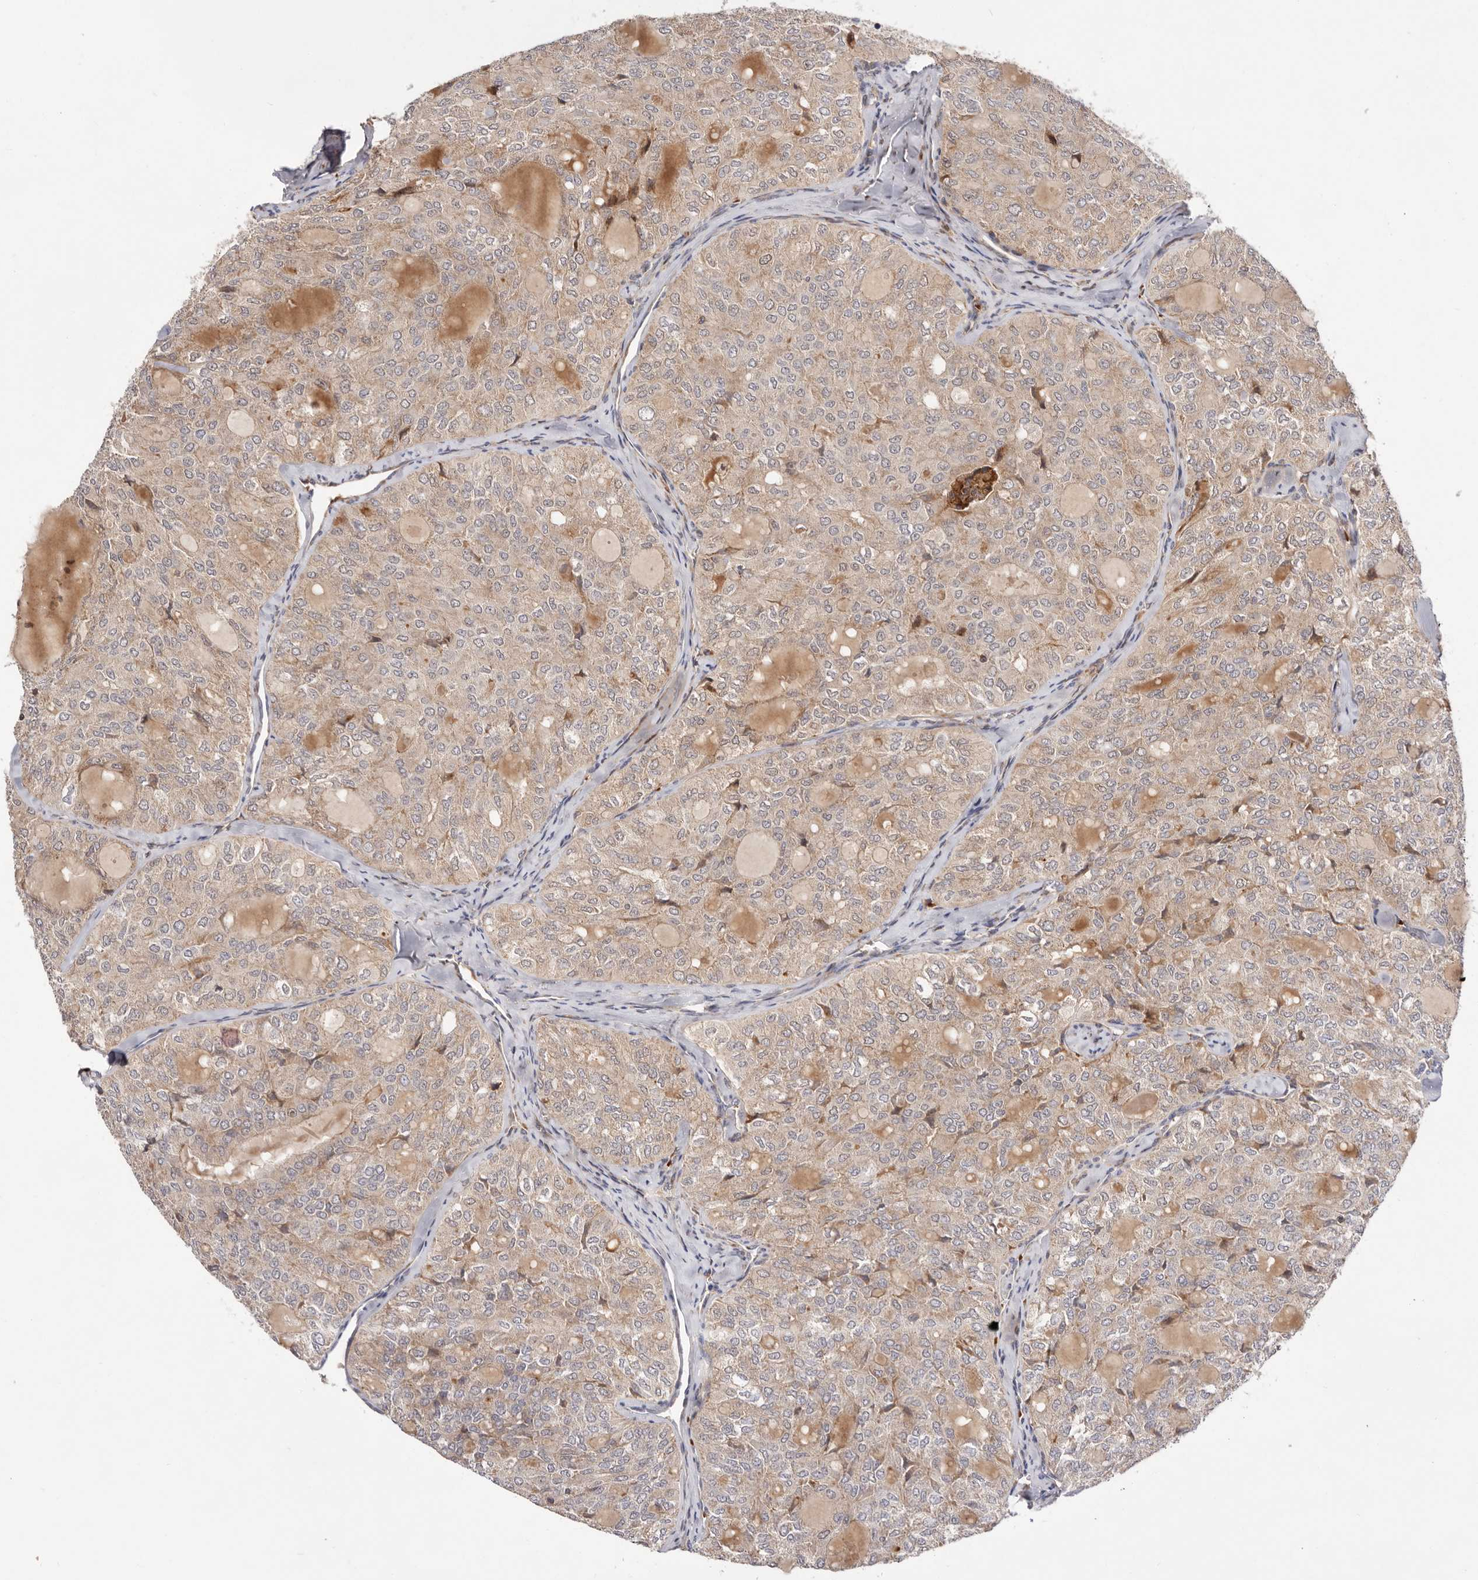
{"staining": {"intensity": "weak", "quantity": ">75%", "location": "cytoplasmic/membranous"}, "tissue": "thyroid cancer", "cell_type": "Tumor cells", "image_type": "cancer", "snomed": [{"axis": "morphology", "description": "Follicular adenoma carcinoma, NOS"}, {"axis": "topography", "description": "Thyroid gland"}], "caption": "Brown immunohistochemical staining in thyroid cancer shows weak cytoplasmic/membranous positivity in about >75% of tumor cells. (Stains: DAB in brown, nuclei in blue, Microscopy: brightfield microscopy at high magnification).", "gene": "RNF213", "patient": {"sex": "male", "age": 75}}